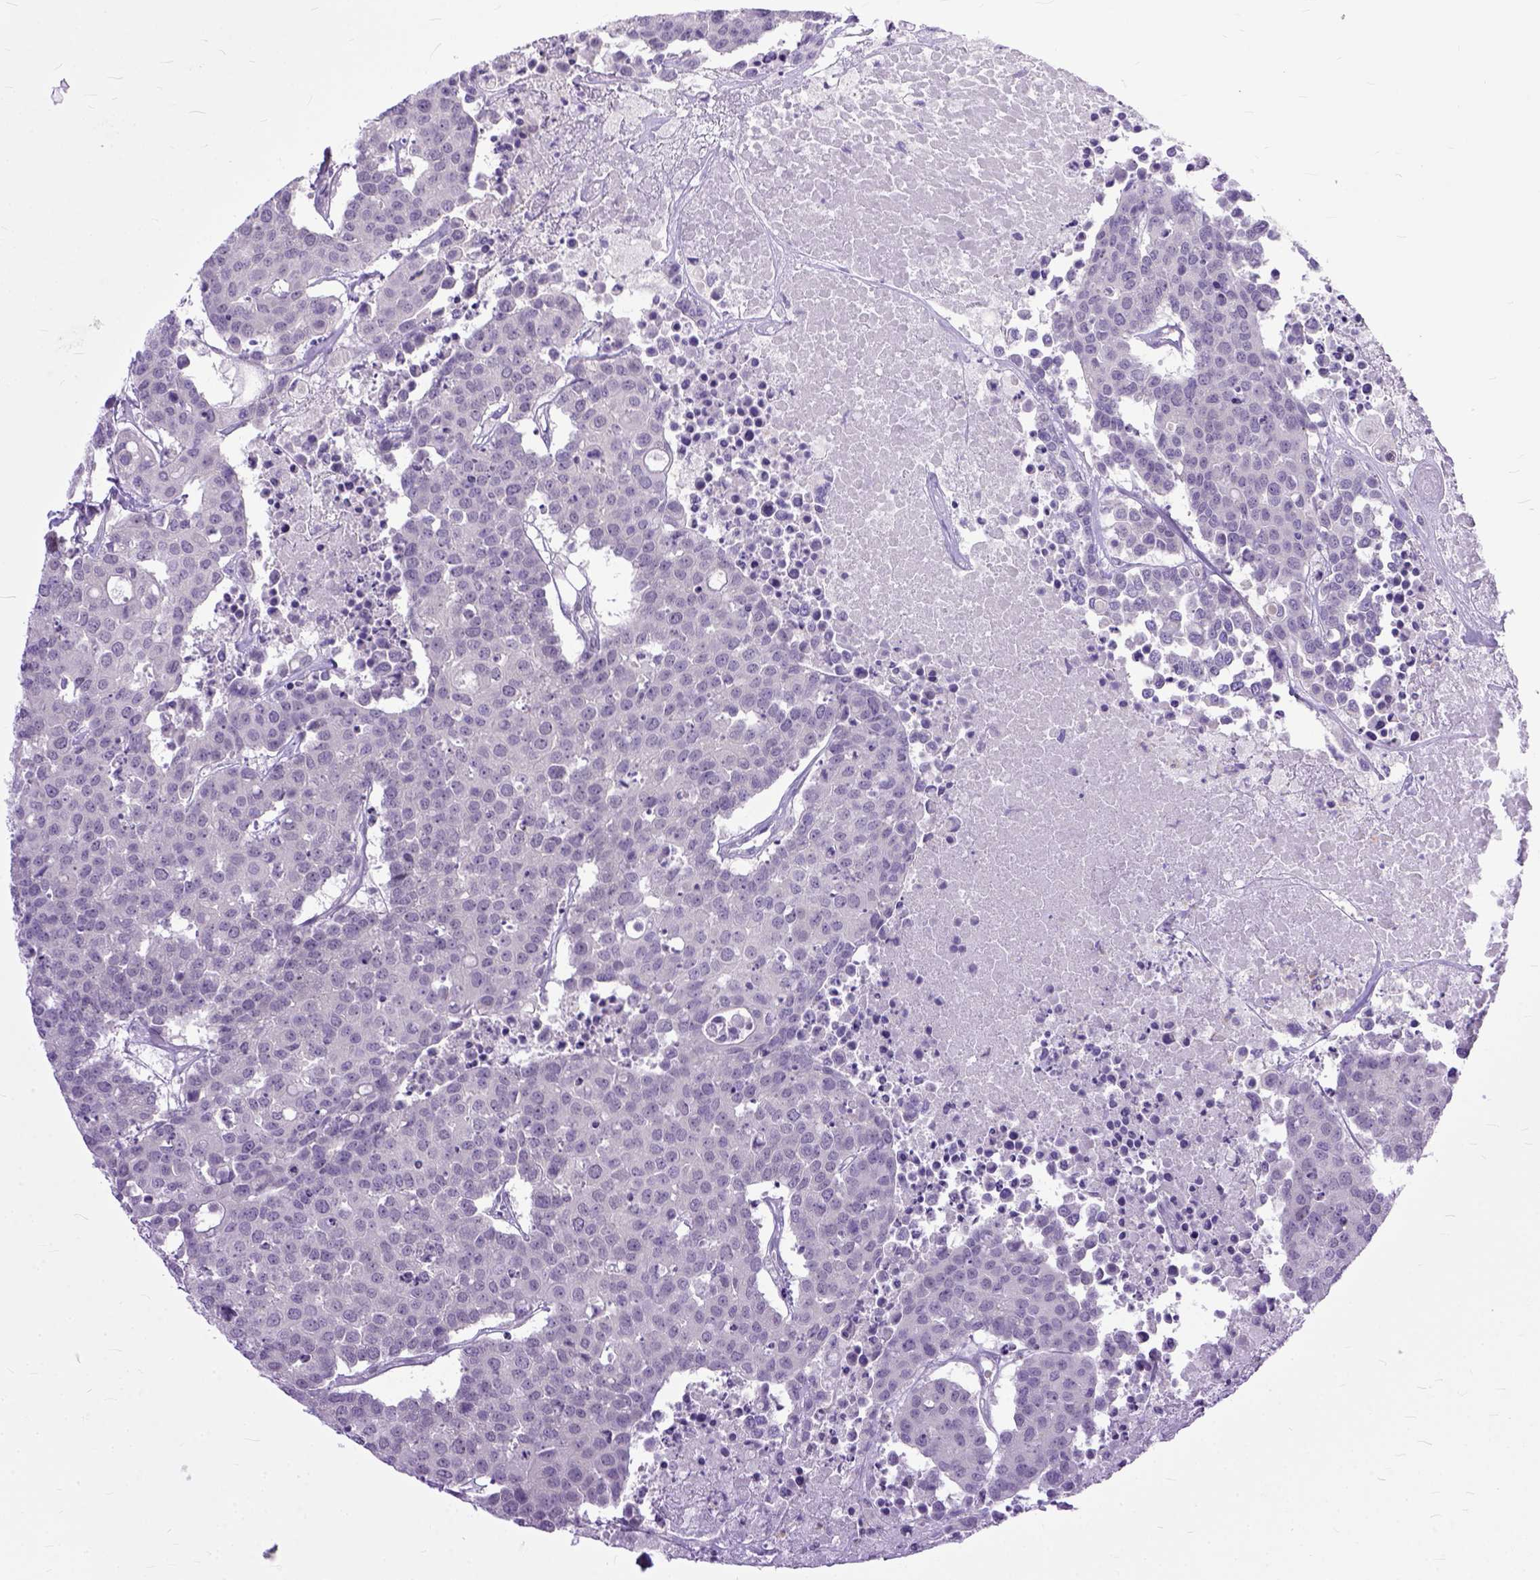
{"staining": {"intensity": "negative", "quantity": "none", "location": "none"}, "tissue": "carcinoid", "cell_type": "Tumor cells", "image_type": "cancer", "snomed": [{"axis": "morphology", "description": "Carcinoid, malignant, NOS"}, {"axis": "topography", "description": "Colon"}], "caption": "Human carcinoid stained for a protein using immunohistochemistry shows no staining in tumor cells.", "gene": "TCEAL7", "patient": {"sex": "male", "age": 81}}